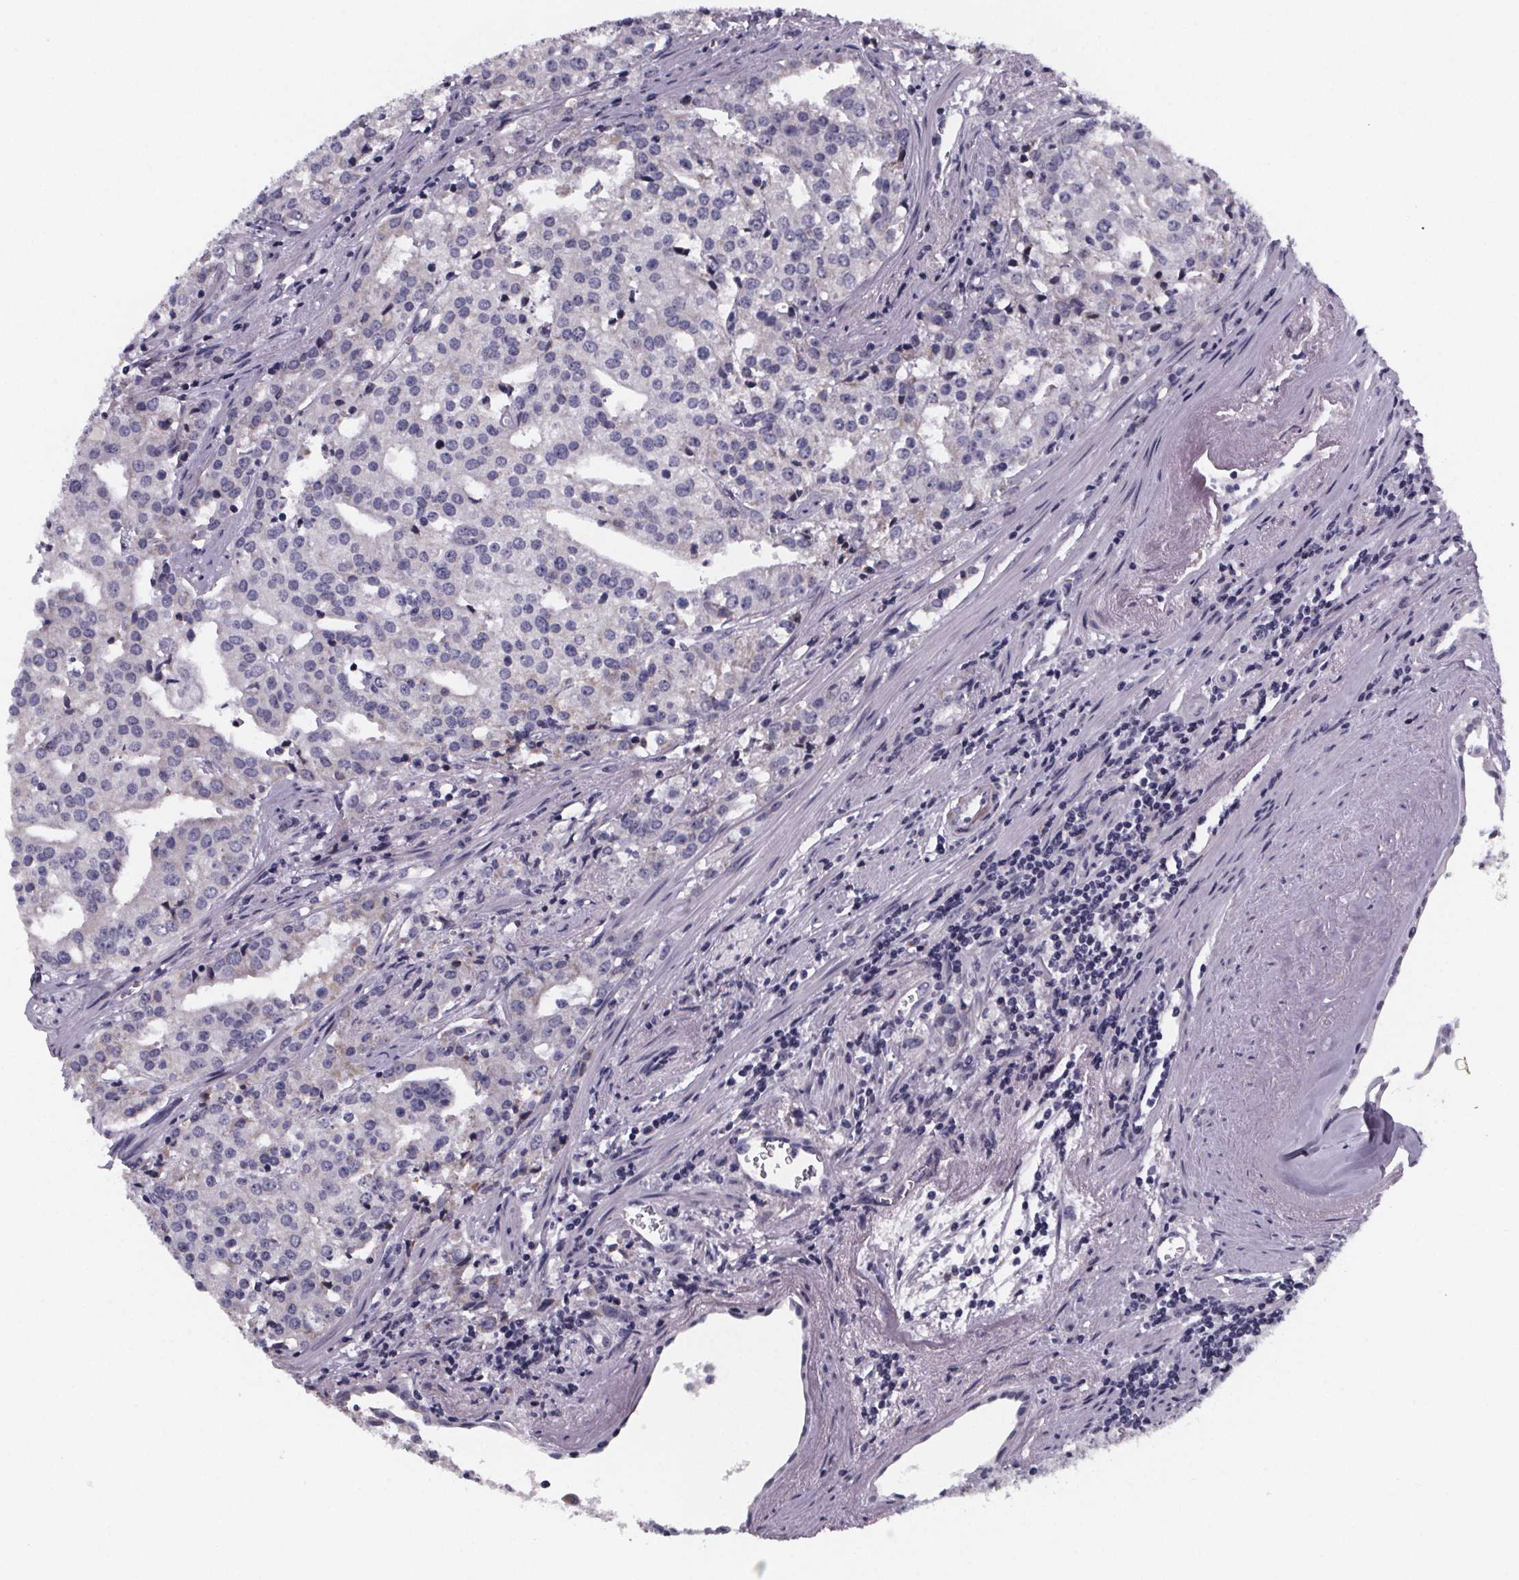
{"staining": {"intensity": "negative", "quantity": "none", "location": "none"}, "tissue": "prostate cancer", "cell_type": "Tumor cells", "image_type": "cancer", "snomed": [{"axis": "morphology", "description": "Adenocarcinoma, High grade"}, {"axis": "topography", "description": "Prostate"}], "caption": "This micrograph is of prostate cancer stained with immunohistochemistry to label a protein in brown with the nuclei are counter-stained blue. There is no positivity in tumor cells. Brightfield microscopy of immunohistochemistry stained with DAB (brown) and hematoxylin (blue), captured at high magnification.", "gene": "PAH", "patient": {"sex": "male", "age": 68}}